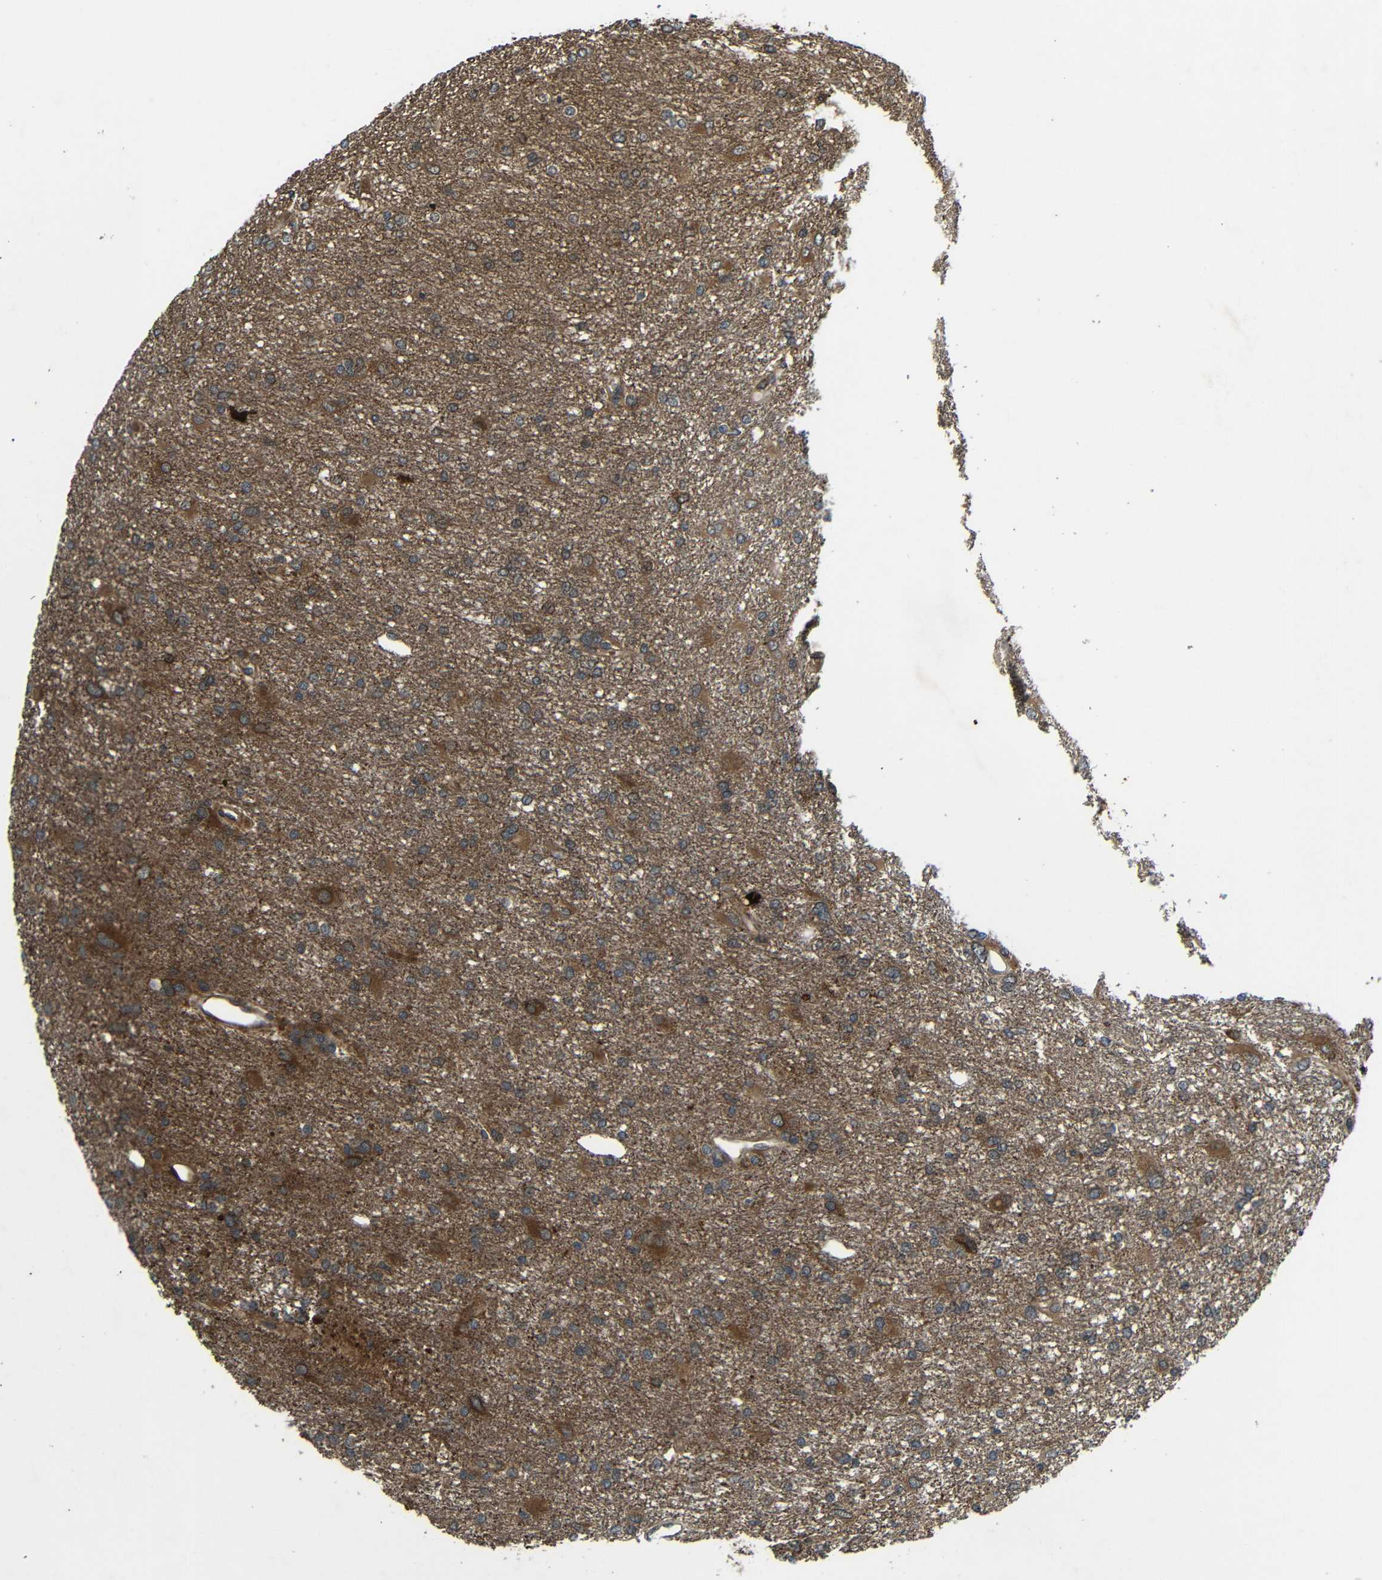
{"staining": {"intensity": "strong", "quantity": "25%-75%", "location": "cytoplasmic/membranous"}, "tissue": "glioma", "cell_type": "Tumor cells", "image_type": "cancer", "snomed": [{"axis": "morphology", "description": "Glioma, malignant, High grade"}, {"axis": "topography", "description": "Brain"}], "caption": "A micrograph of glioma stained for a protein exhibits strong cytoplasmic/membranous brown staining in tumor cells.", "gene": "TRPC1", "patient": {"sex": "female", "age": 59}}